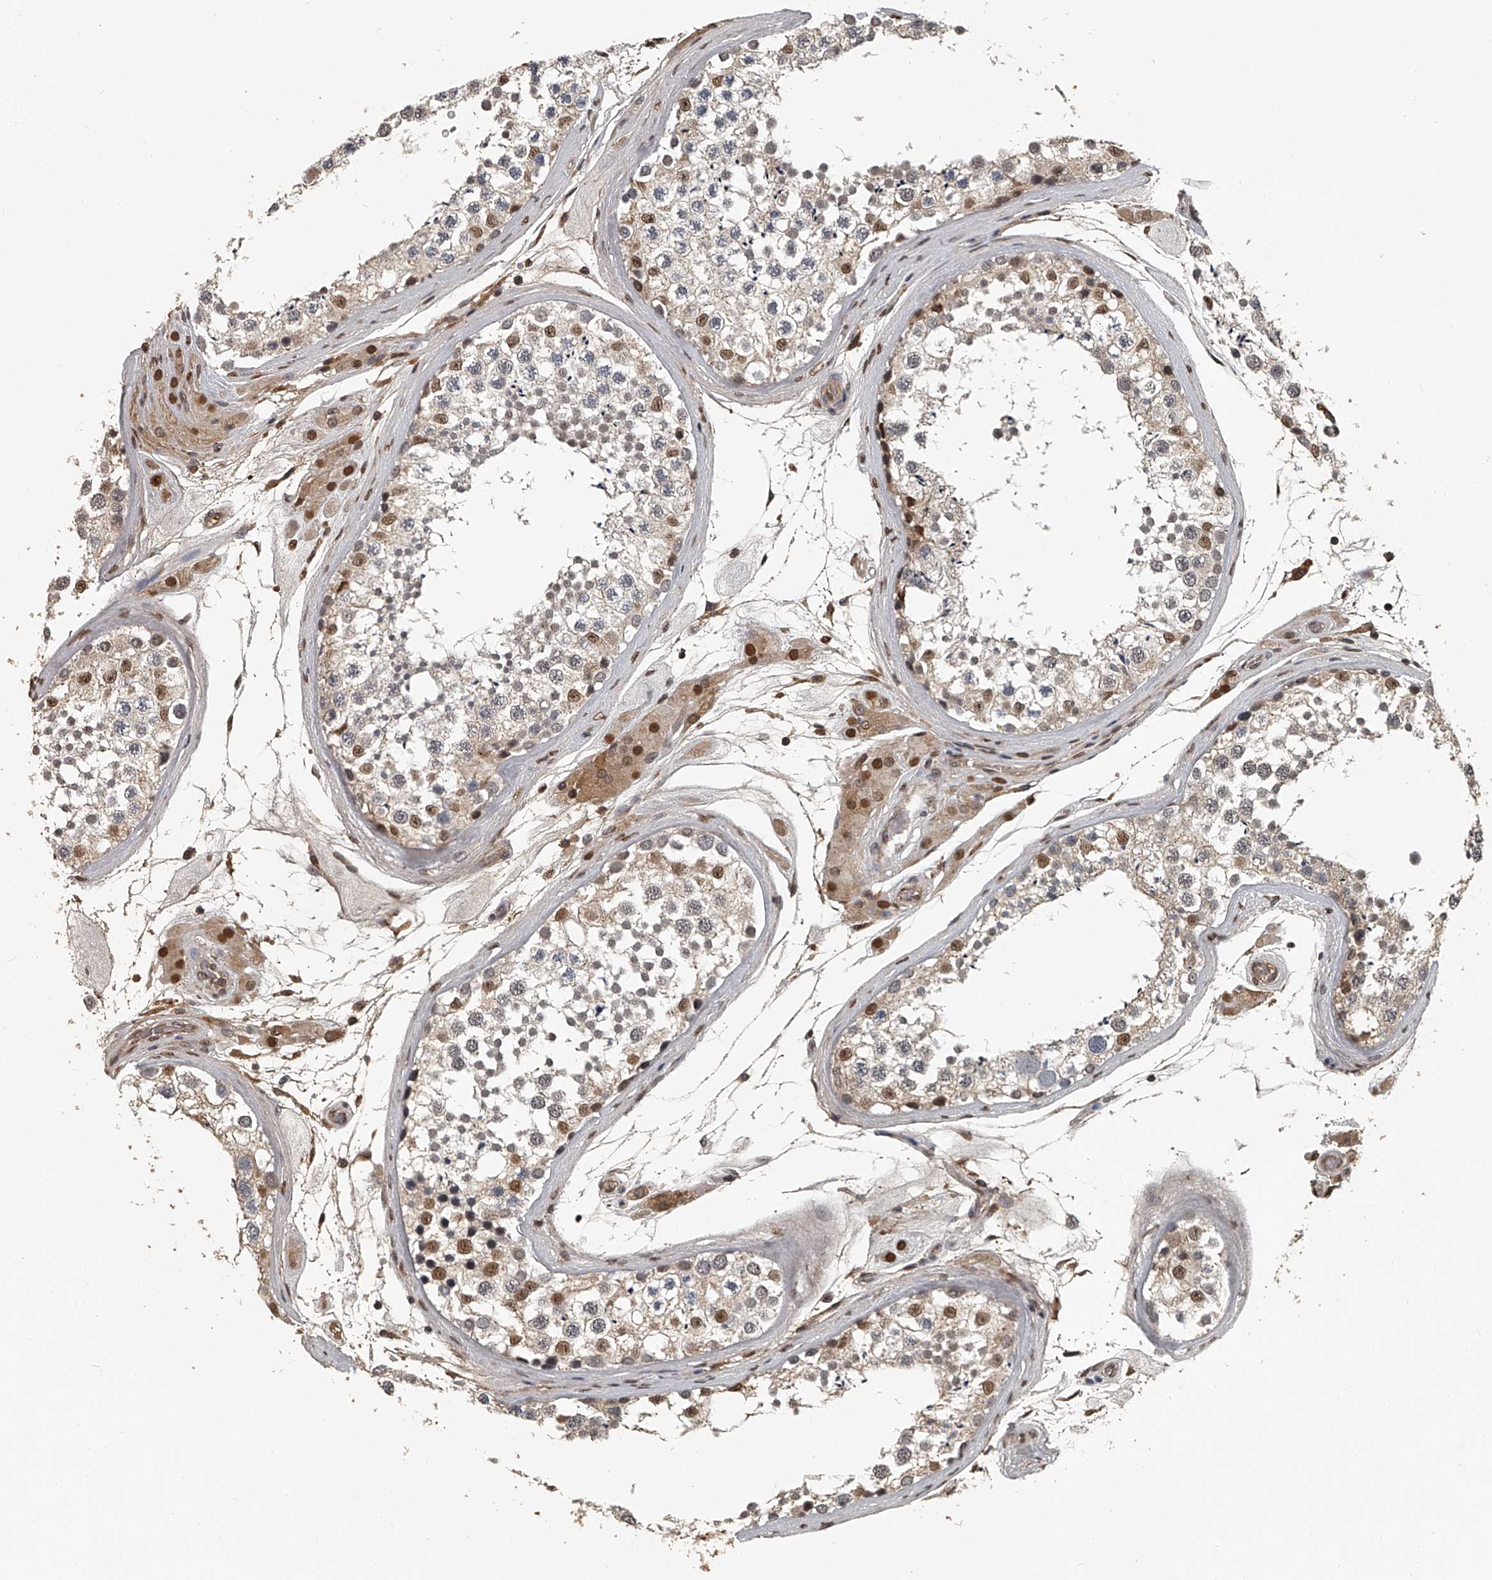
{"staining": {"intensity": "moderate", "quantity": "25%-75%", "location": "nuclear"}, "tissue": "testis", "cell_type": "Cells in seminiferous ducts", "image_type": "normal", "snomed": [{"axis": "morphology", "description": "Normal tissue, NOS"}, {"axis": "topography", "description": "Testis"}], "caption": "The micrograph exhibits immunohistochemical staining of benign testis. There is moderate nuclear positivity is identified in approximately 25%-75% of cells in seminiferous ducts.", "gene": "PLEKHG1", "patient": {"sex": "male", "age": 46}}